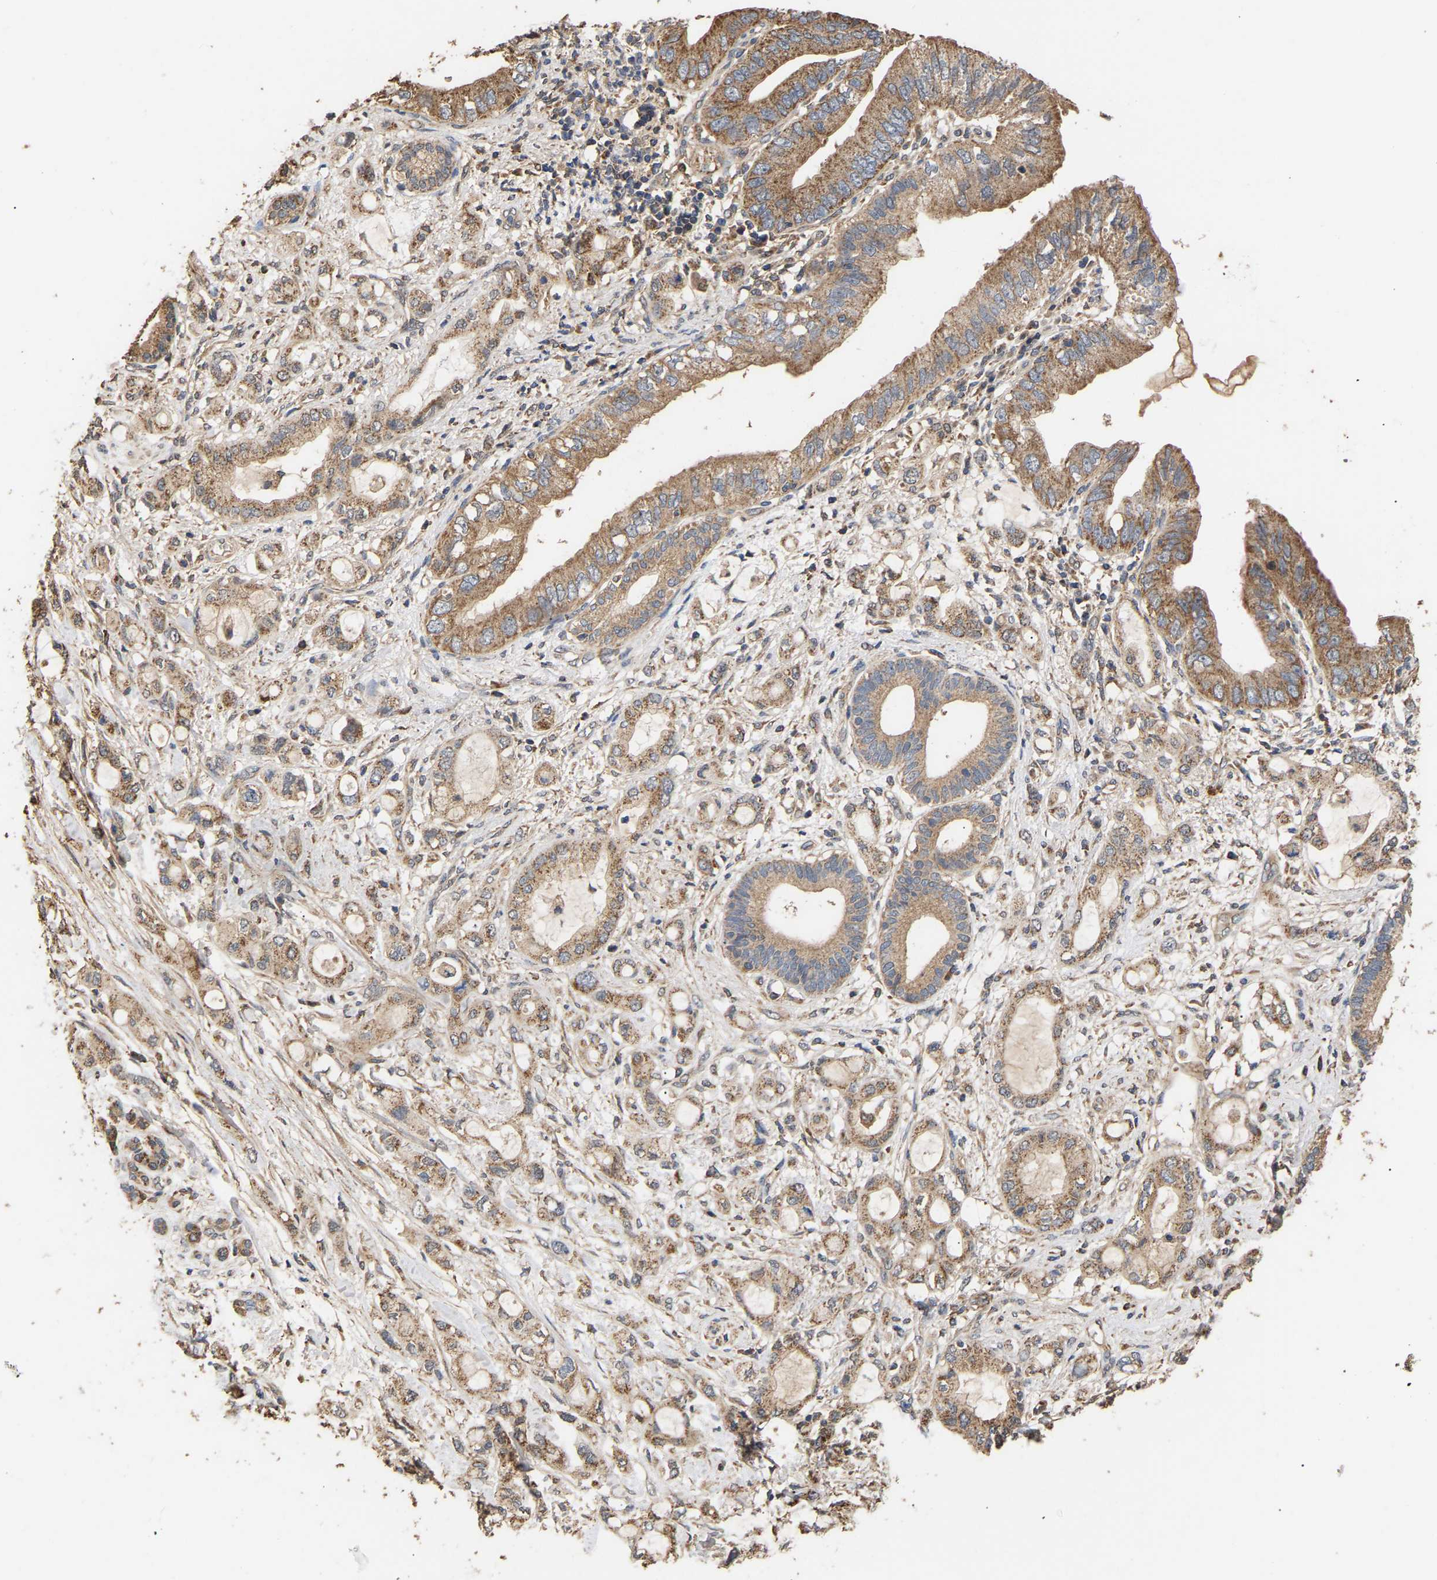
{"staining": {"intensity": "moderate", "quantity": ">75%", "location": "cytoplasmic/membranous"}, "tissue": "pancreatic cancer", "cell_type": "Tumor cells", "image_type": "cancer", "snomed": [{"axis": "morphology", "description": "Adenocarcinoma, NOS"}, {"axis": "topography", "description": "Pancreas"}], "caption": "Tumor cells display medium levels of moderate cytoplasmic/membranous staining in approximately >75% of cells in human pancreatic adenocarcinoma. (Stains: DAB (3,3'-diaminobenzidine) in brown, nuclei in blue, Microscopy: brightfield microscopy at high magnification).", "gene": "ZNF26", "patient": {"sex": "female", "age": 56}}